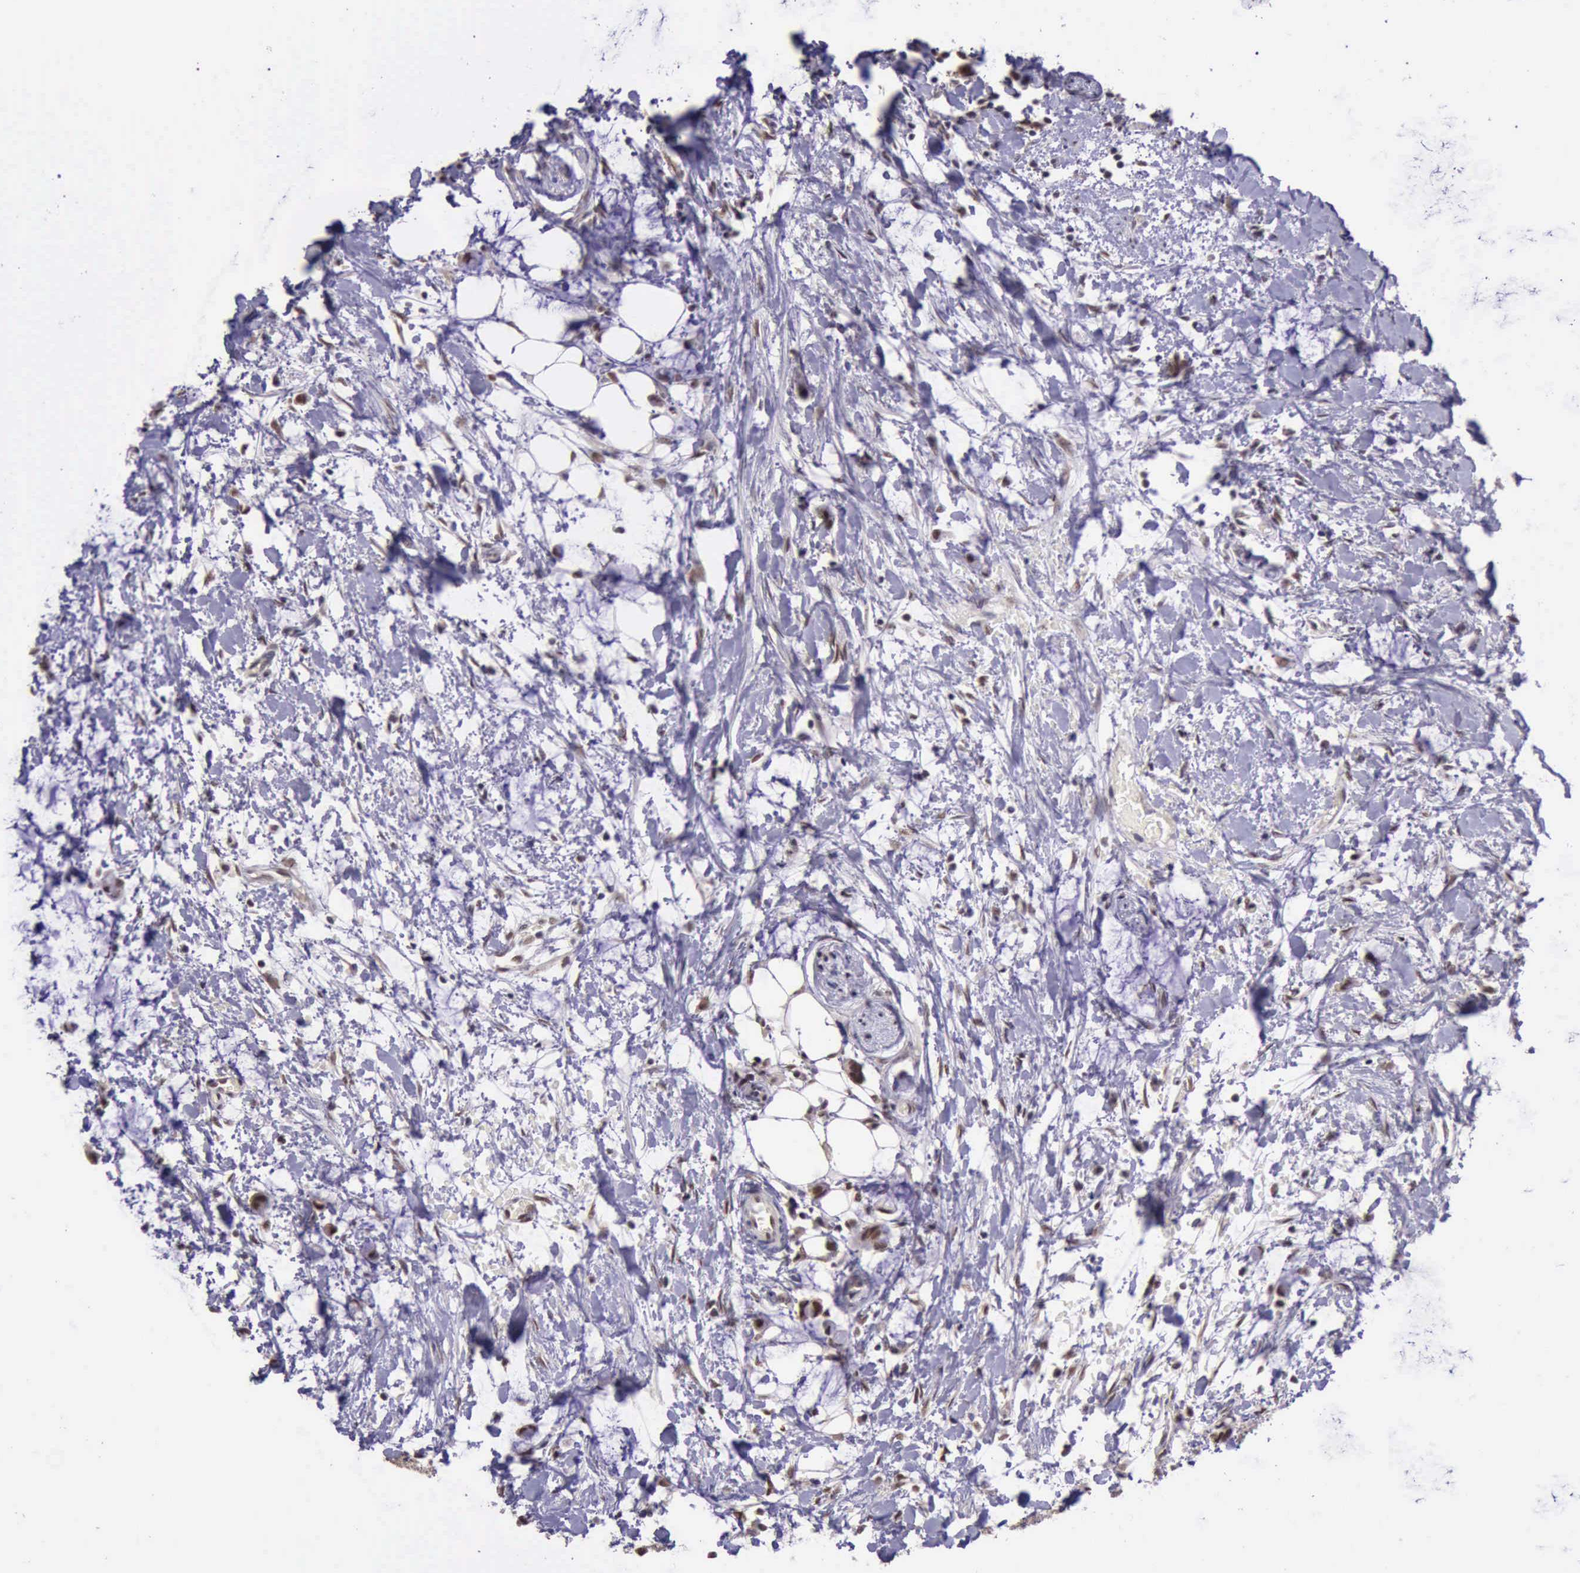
{"staining": {"intensity": "weak", "quantity": "25%-75%", "location": "nuclear"}, "tissue": "colorectal cancer", "cell_type": "Tumor cells", "image_type": "cancer", "snomed": [{"axis": "morphology", "description": "Normal tissue, NOS"}, {"axis": "morphology", "description": "Adenocarcinoma, NOS"}, {"axis": "topography", "description": "Colon"}, {"axis": "topography", "description": "Peripheral nerve tissue"}], "caption": "Weak nuclear staining for a protein is present in about 25%-75% of tumor cells of adenocarcinoma (colorectal) using IHC.", "gene": "PRPF39", "patient": {"sex": "male", "age": 14}}